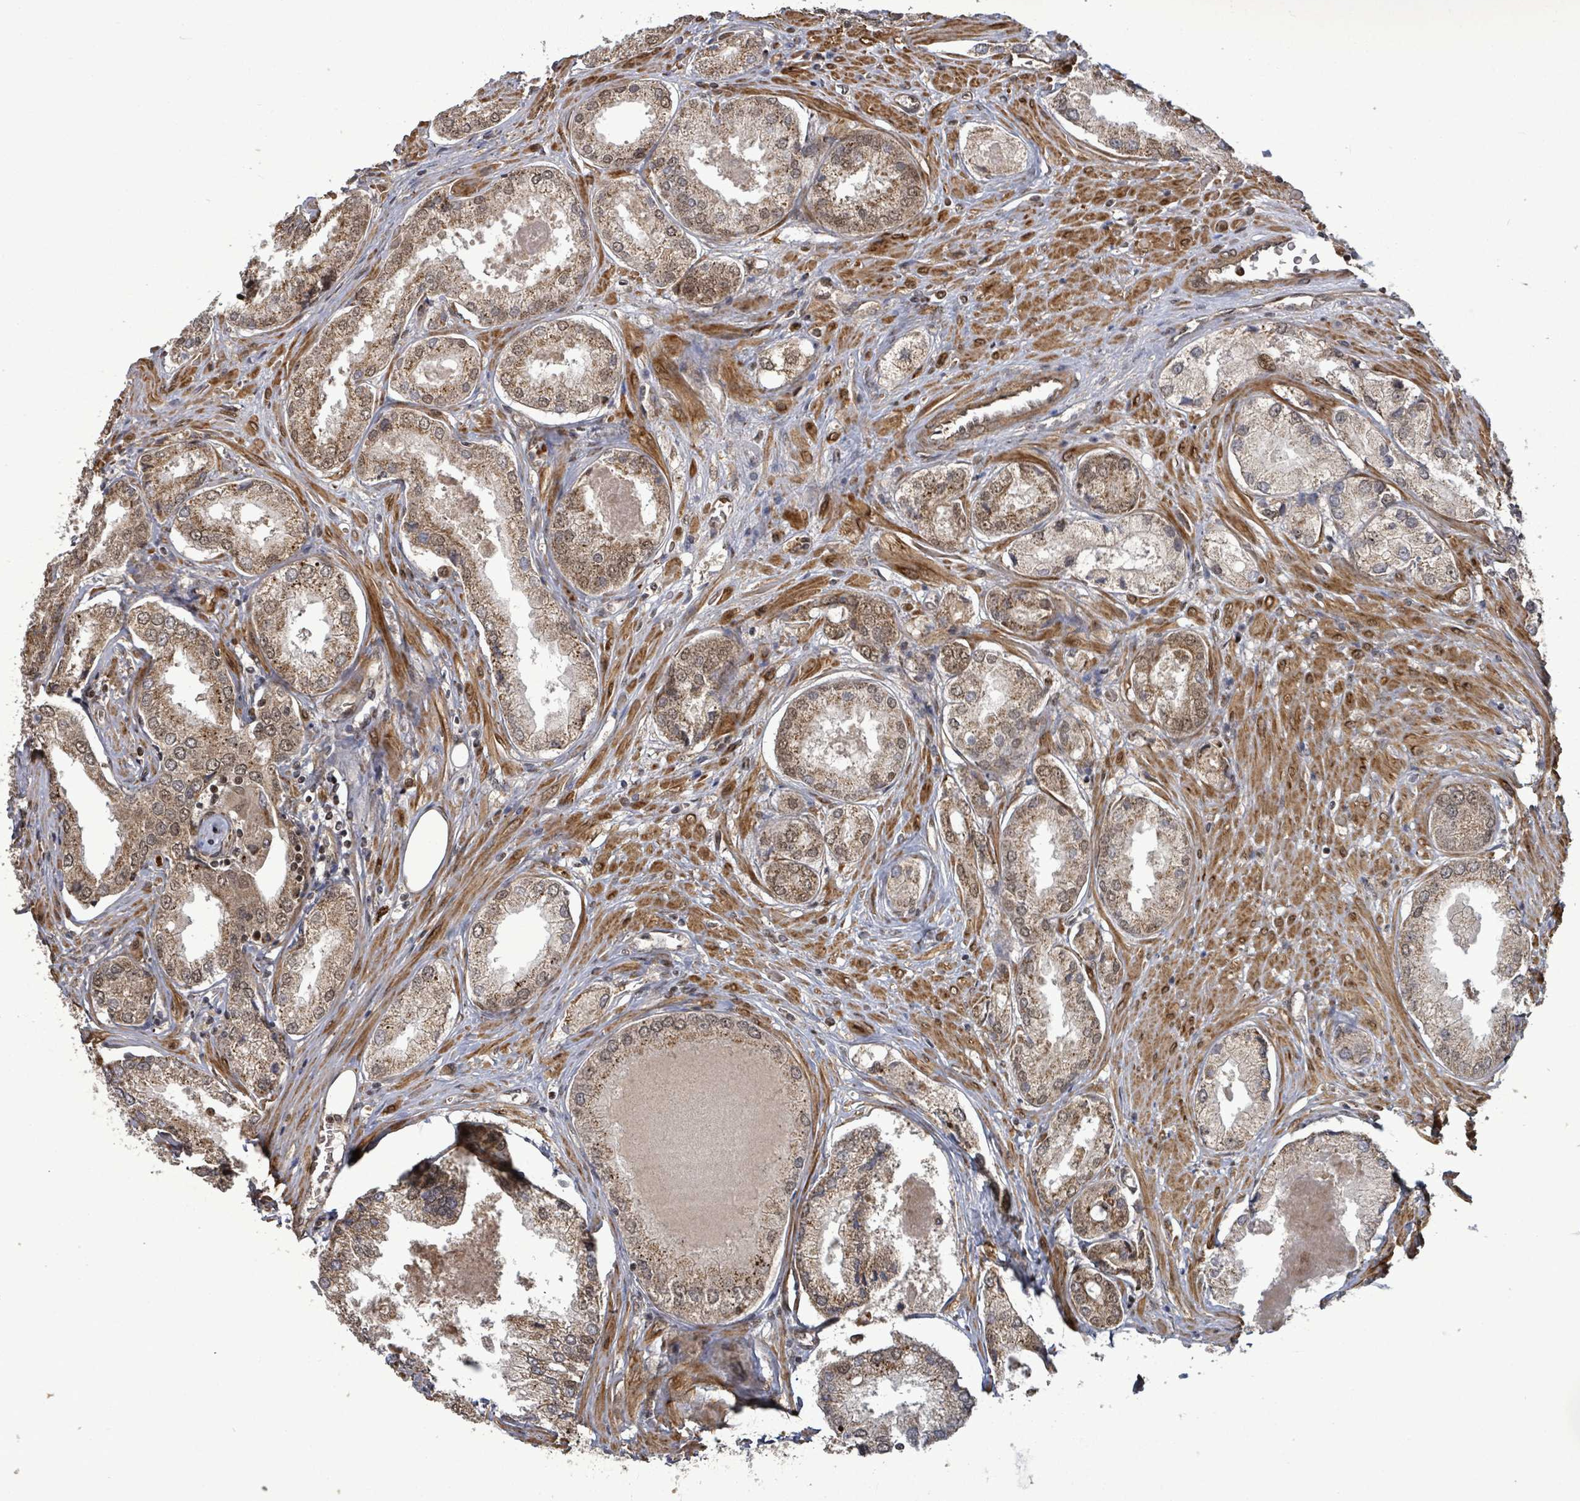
{"staining": {"intensity": "moderate", "quantity": ">75%", "location": "cytoplasmic/membranous,nuclear"}, "tissue": "prostate cancer", "cell_type": "Tumor cells", "image_type": "cancer", "snomed": [{"axis": "morphology", "description": "Adenocarcinoma, Low grade"}, {"axis": "topography", "description": "Prostate"}], "caption": "Brown immunohistochemical staining in low-grade adenocarcinoma (prostate) shows moderate cytoplasmic/membranous and nuclear positivity in about >75% of tumor cells.", "gene": "PATZ1", "patient": {"sex": "male", "age": 68}}